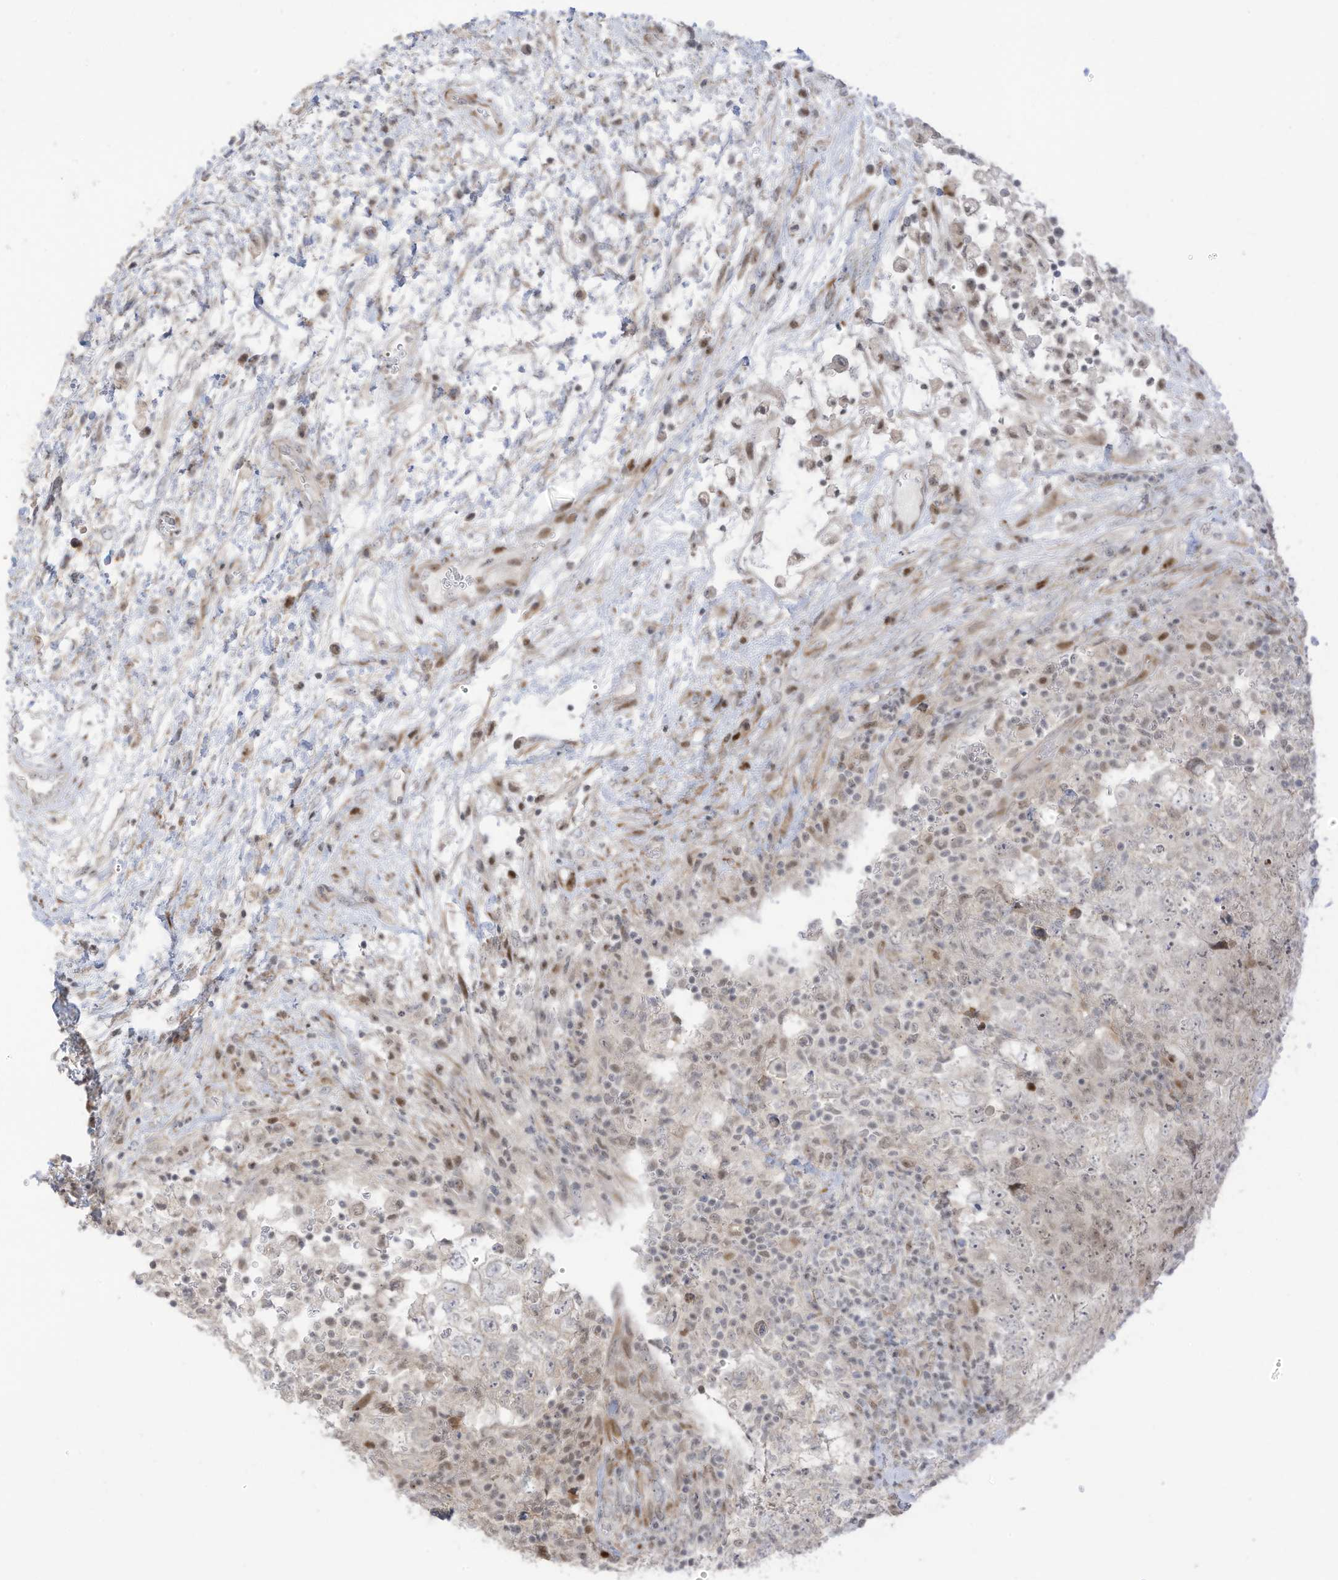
{"staining": {"intensity": "moderate", "quantity": "<25%", "location": "nuclear"}, "tissue": "testis cancer", "cell_type": "Tumor cells", "image_type": "cancer", "snomed": [{"axis": "morphology", "description": "Carcinoma, Embryonal, NOS"}, {"axis": "topography", "description": "Testis"}], "caption": "The image shows immunohistochemical staining of testis cancer. There is moderate nuclear staining is identified in approximately <25% of tumor cells.", "gene": "ZCWPW2", "patient": {"sex": "male", "age": 37}}